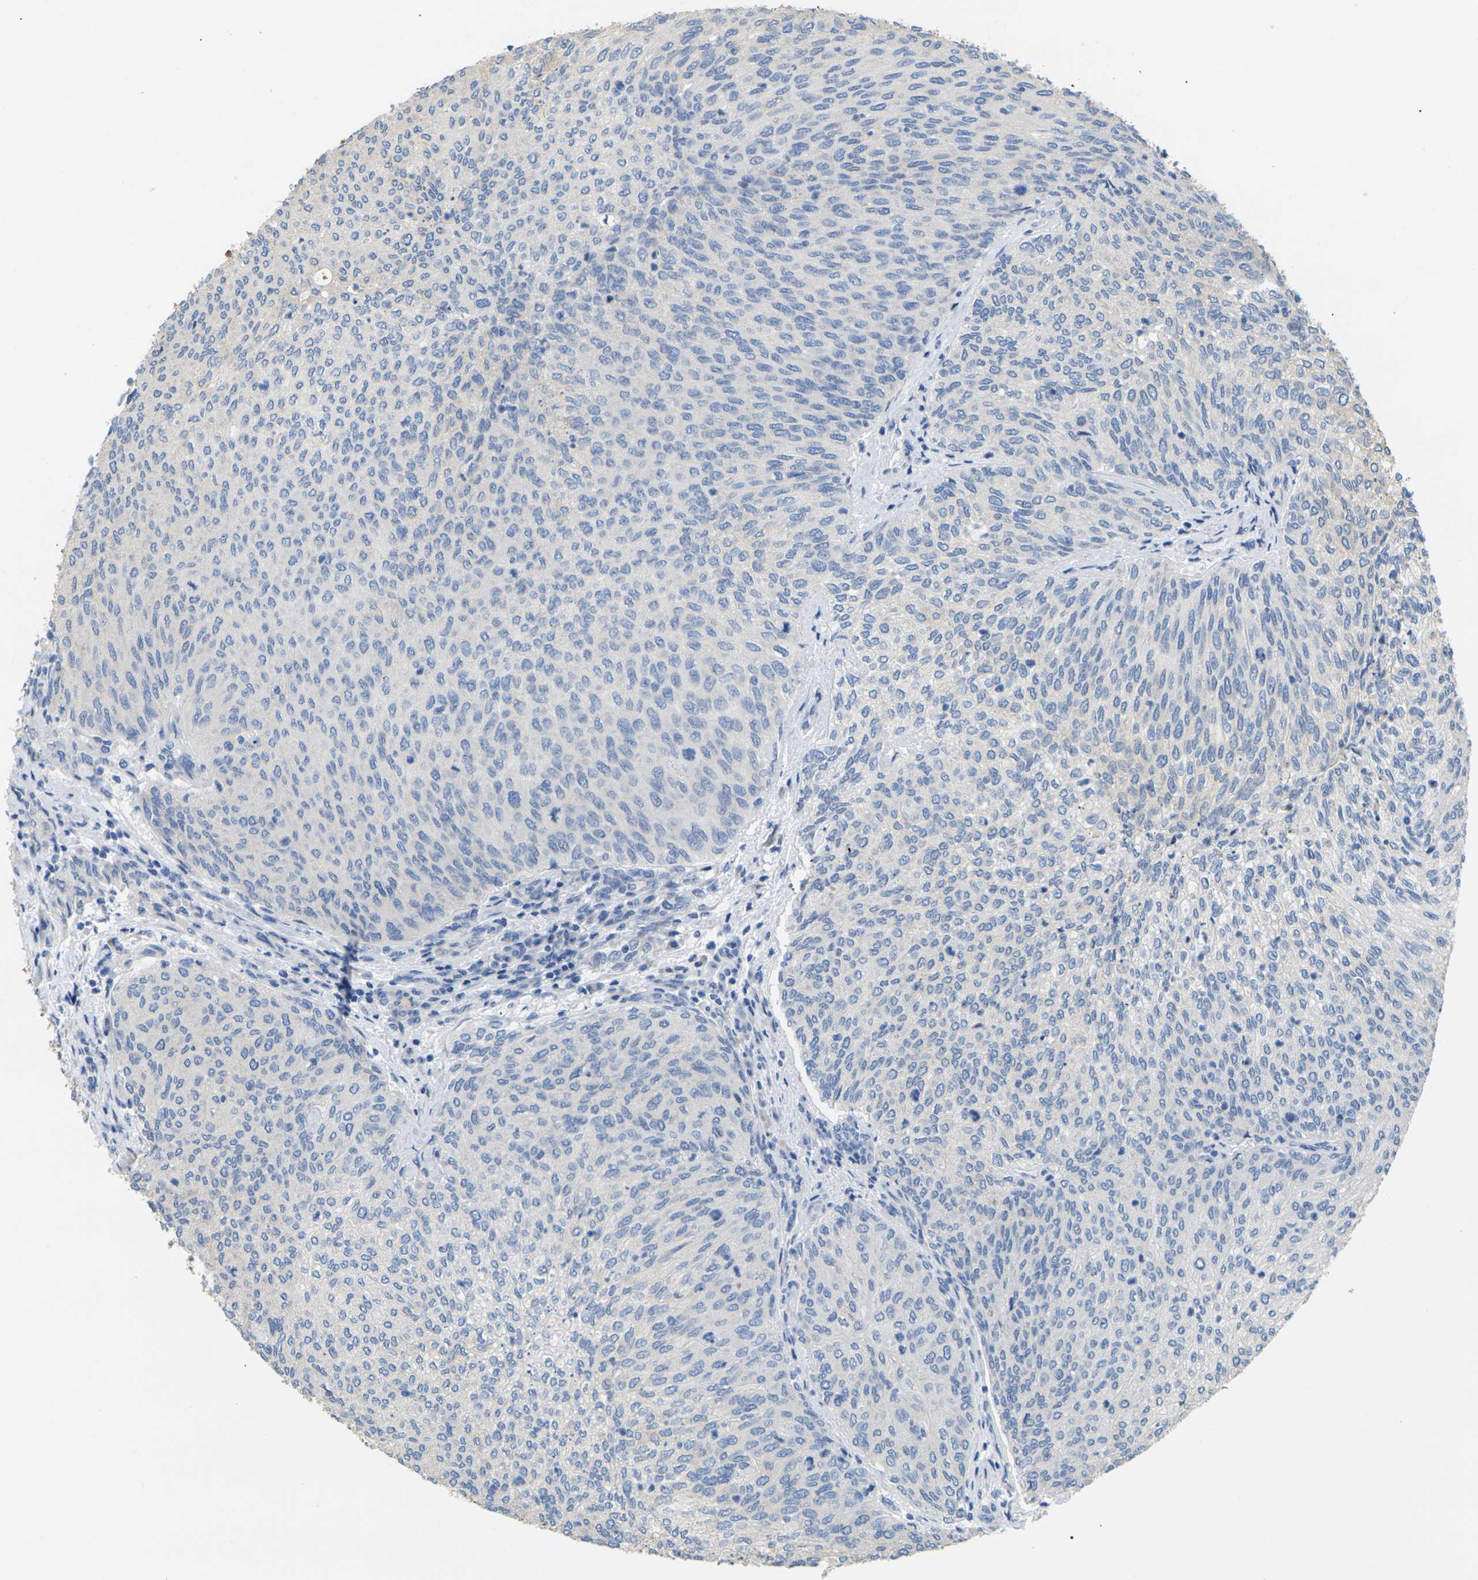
{"staining": {"intensity": "negative", "quantity": "none", "location": "none"}, "tissue": "urothelial cancer", "cell_type": "Tumor cells", "image_type": "cancer", "snomed": [{"axis": "morphology", "description": "Urothelial carcinoma, Low grade"}, {"axis": "topography", "description": "Urinary bladder"}], "caption": "There is no significant positivity in tumor cells of urothelial cancer.", "gene": "KLHDC8B", "patient": {"sex": "female", "age": 79}}